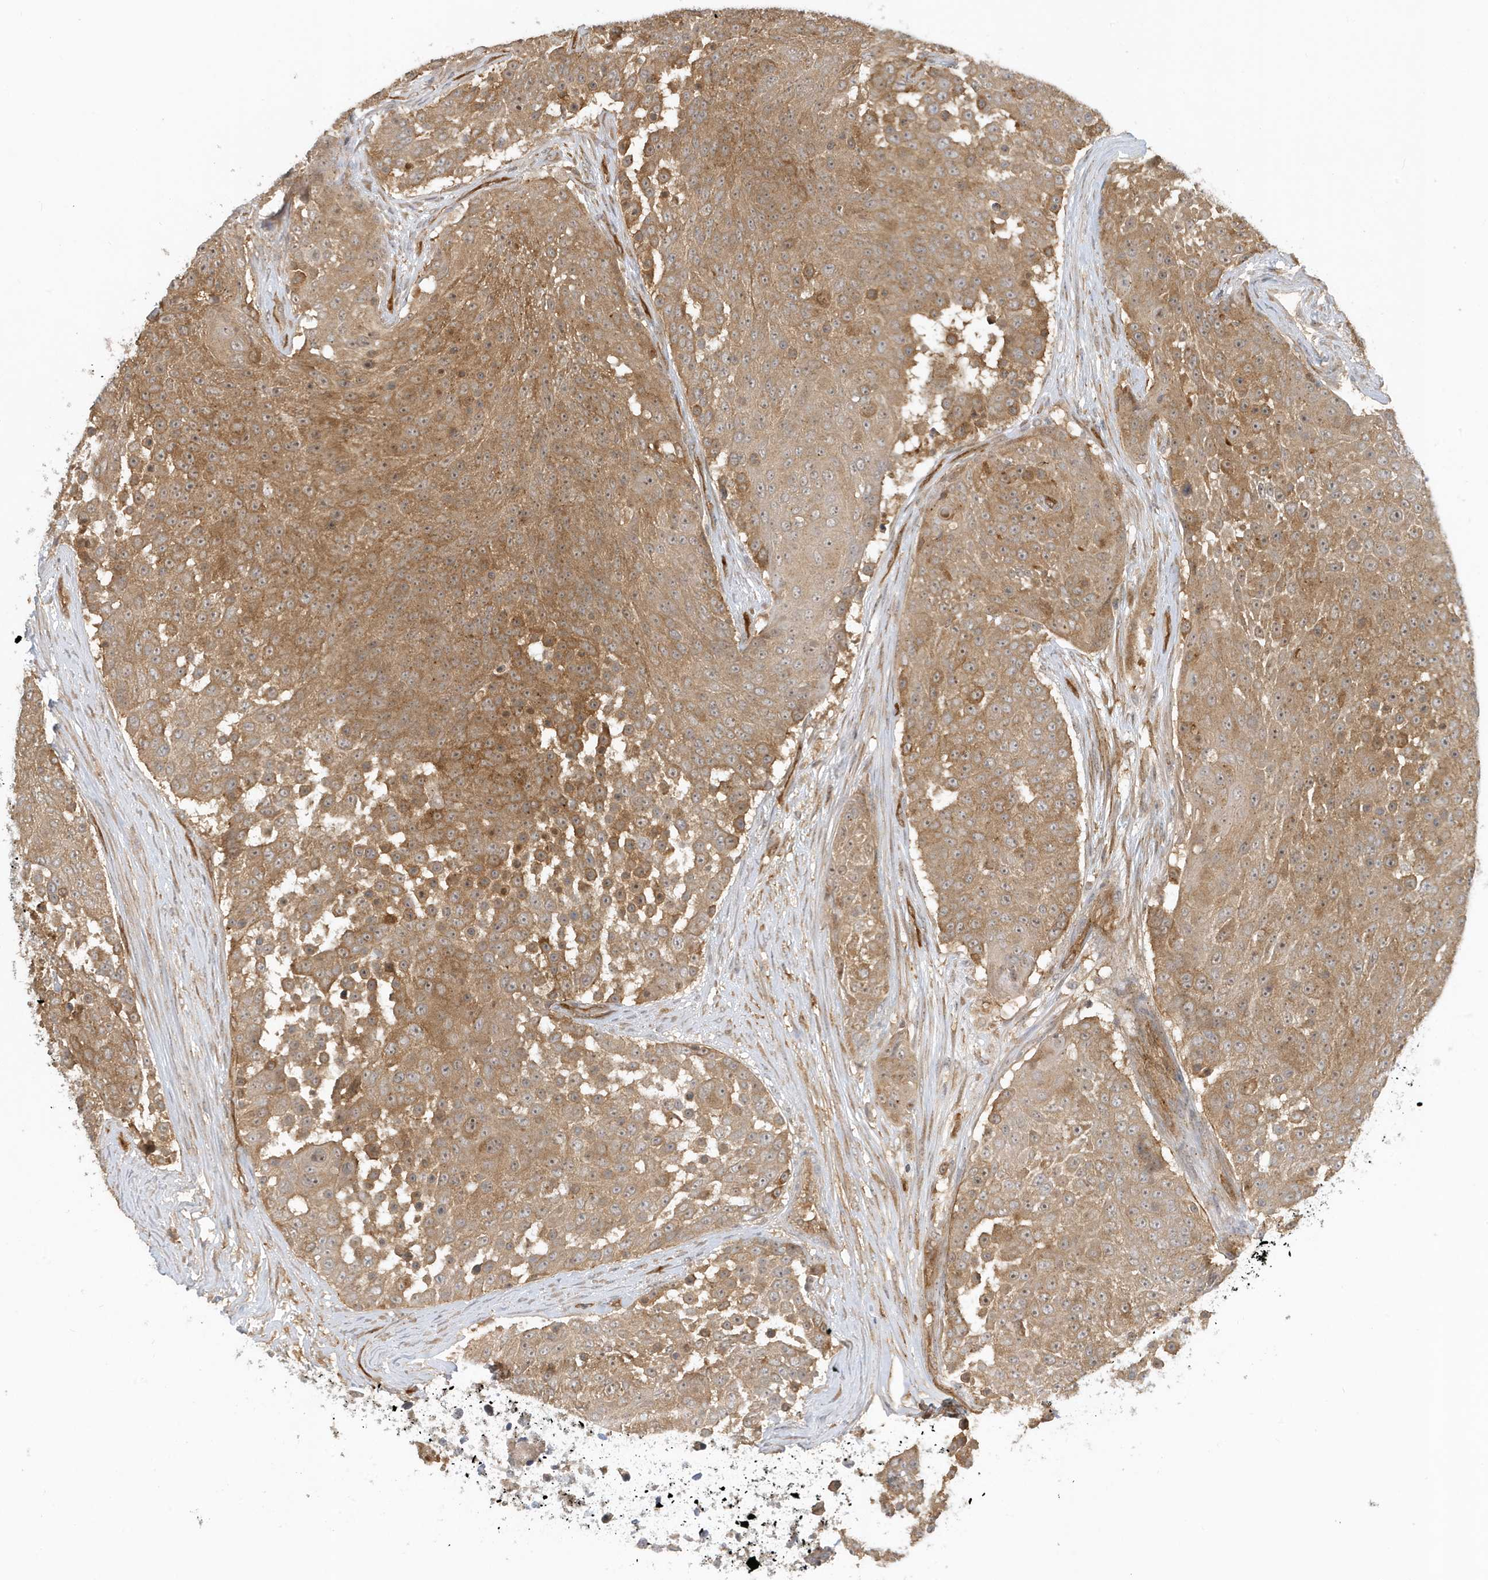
{"staining": {"intensity": "moderate", "quantity": ">75%", "location": "cytoplasmic/membranous,nuclear"}, "tissue": "urothelial cancer", "cell_type": "Tumor cells", "image_type": "cancer", "snomed": [{"axis": "morphology", "description": "Urothelial carcinoma, High grade"}, {"axis": "topography", "description": "Urinary bladder"}], "caption": "Immunohistochemistry (IHC) staining of urothelial cancer, which shows medium levels of moderate cytoplasmic/membranous and nuclear staining in about >75% of tumor cells indicating moderate cytoplasmic/membranous and nuclear protein positivity. The staining was performed using DAB (3,3'-diaminobenzidine) (brown) for protein detection and nuclei were counterstained in hematoxylin (blue).", "gene": "FYCO1", "patient": {"sex": "female", "age": 63}}